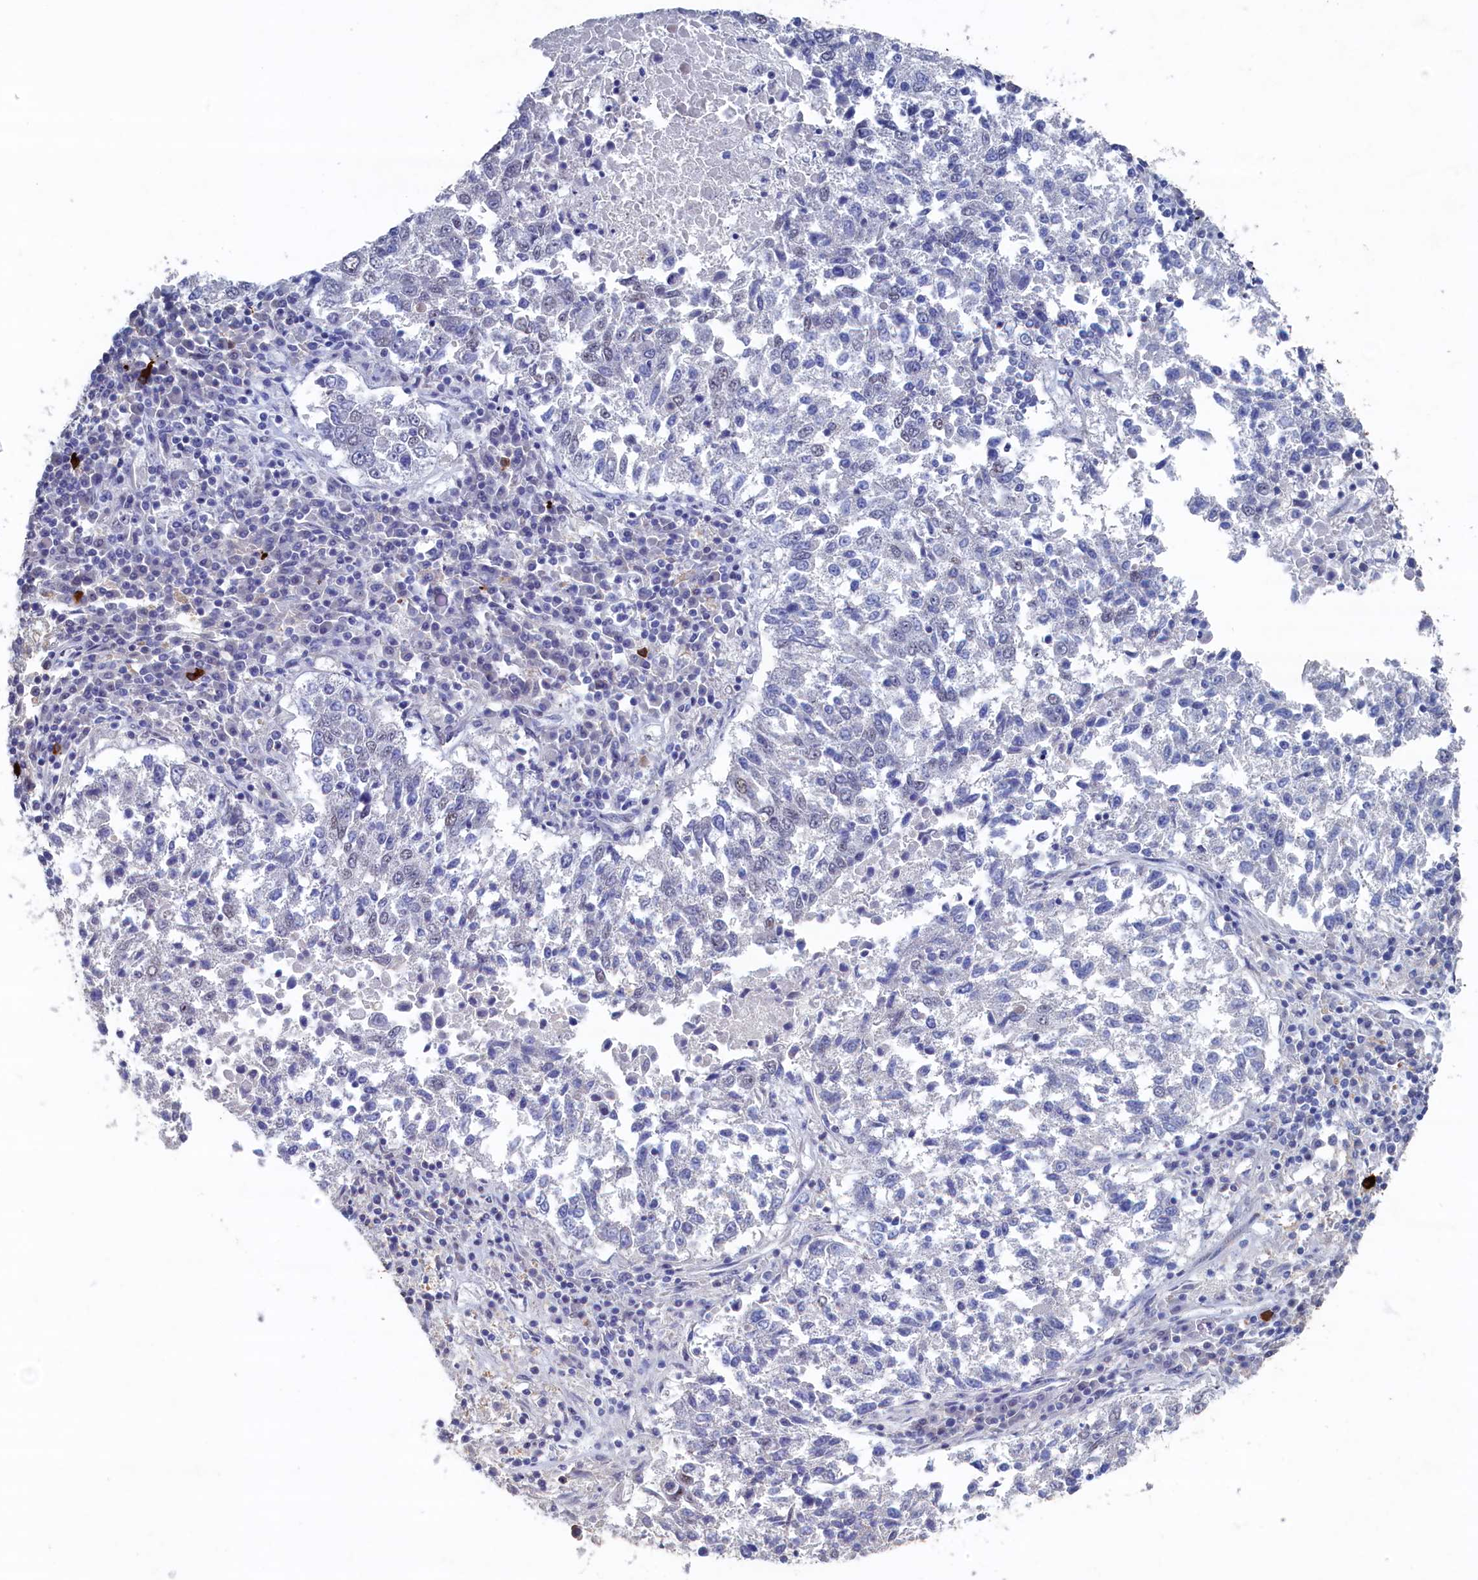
{"staining": {"intensity": "negative", "quantity": "none", "location": "none"}, "tissue": "lung cancer", "cell_type": "Tumor cells", "image_type": "cancer", "snomed": [{"axis": "morphology", "description": "Squamous cell carcinoma, NOS"}, {"axis": "topography", "description": "Lung"}], "caption": "High power microscopy histopathology image of an IHC image of squamous cell carcinoma (lung), revealing no significant staining in tumor cells.", "gene": "CBLIF", "patient": {"sex": "male", "age": 73}}